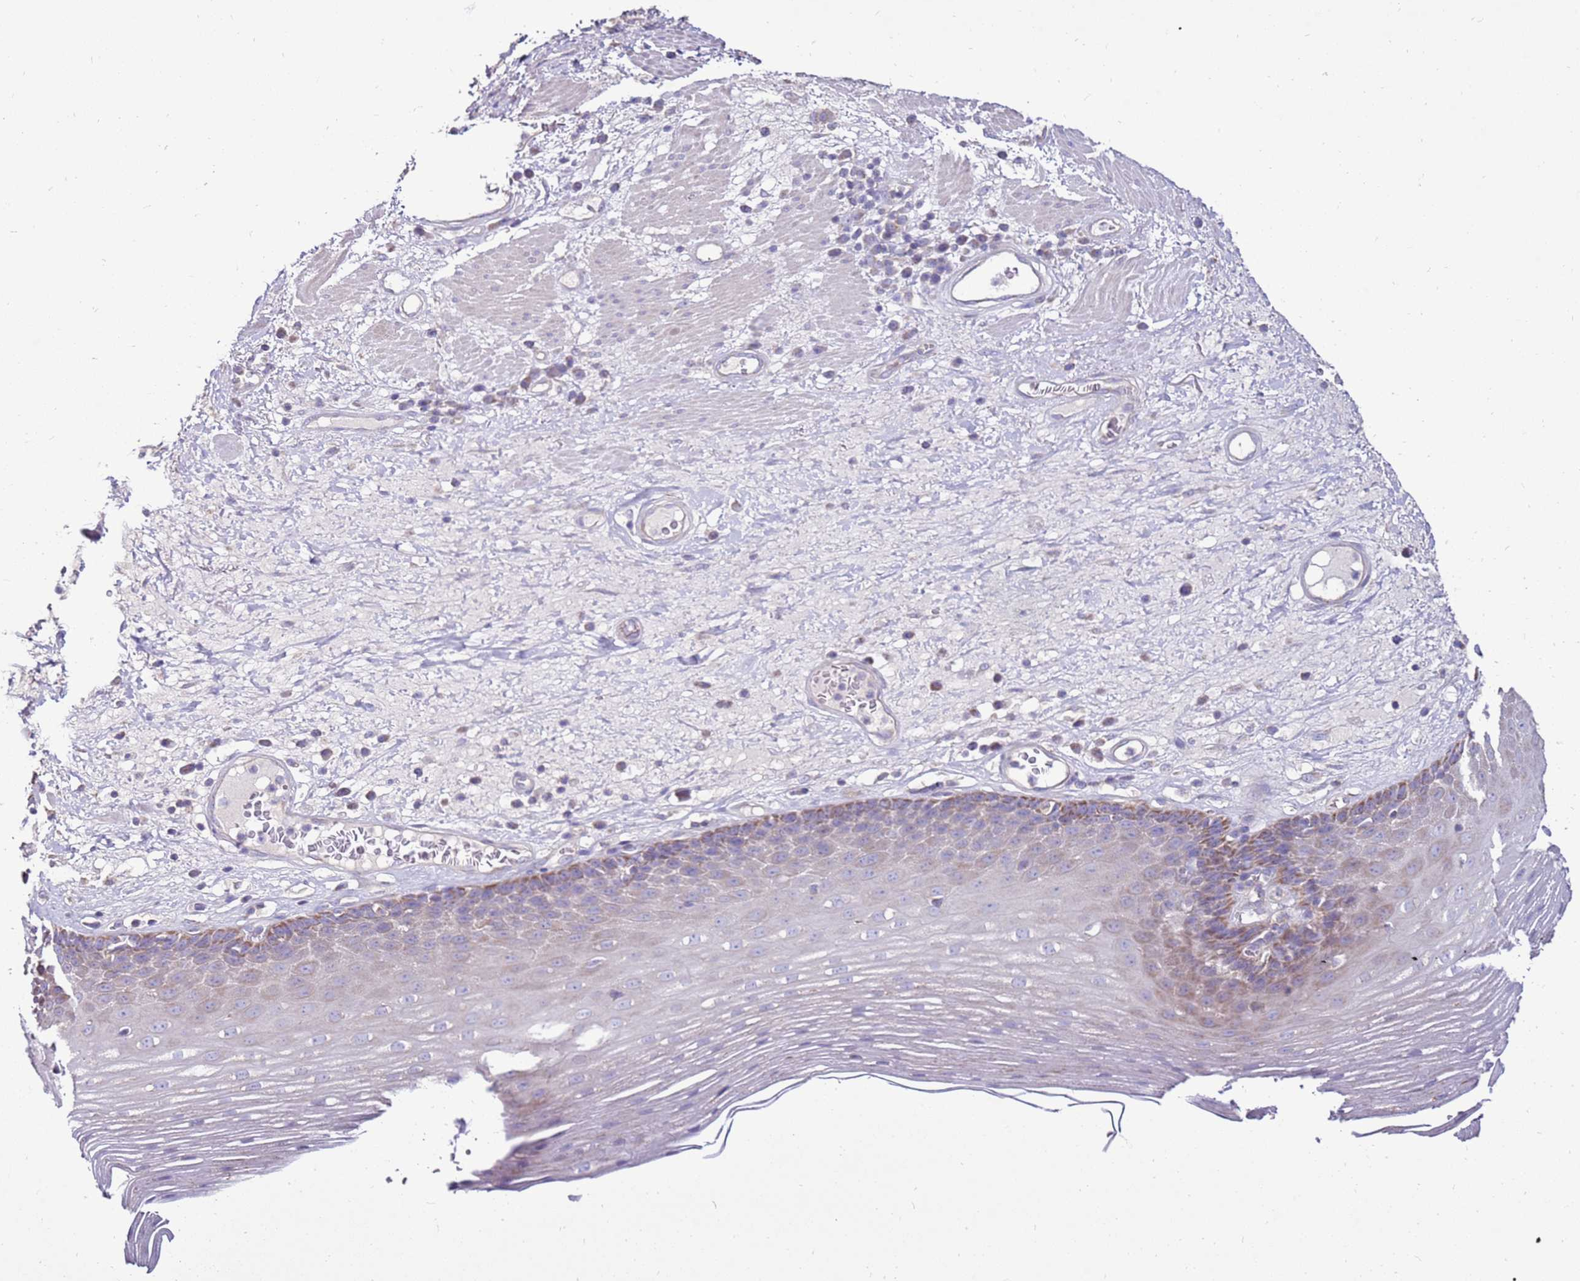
{"staining": {"intensity": "moderate", "quantity": "<25%", "location": "cytoplasmic/membranous"}, "tissue": "esophagus", "cell_type": "Squamous epithelial cells", "image_type": "normal", "snomed": [{"axis": "morphology", "description": "Normal tissue, NOS"}, {"axis": "topography", "description": "Esophagus"}], "caption": "DAB immunohistochemical staining of unremarkable human esophagus exhibits moderate cytoplasmic/membranous protein expression in approximately <25% of squamous epithelial cells.", "gene": "TRAPPC4", "patient": {"sex": "male", "age": 62}}